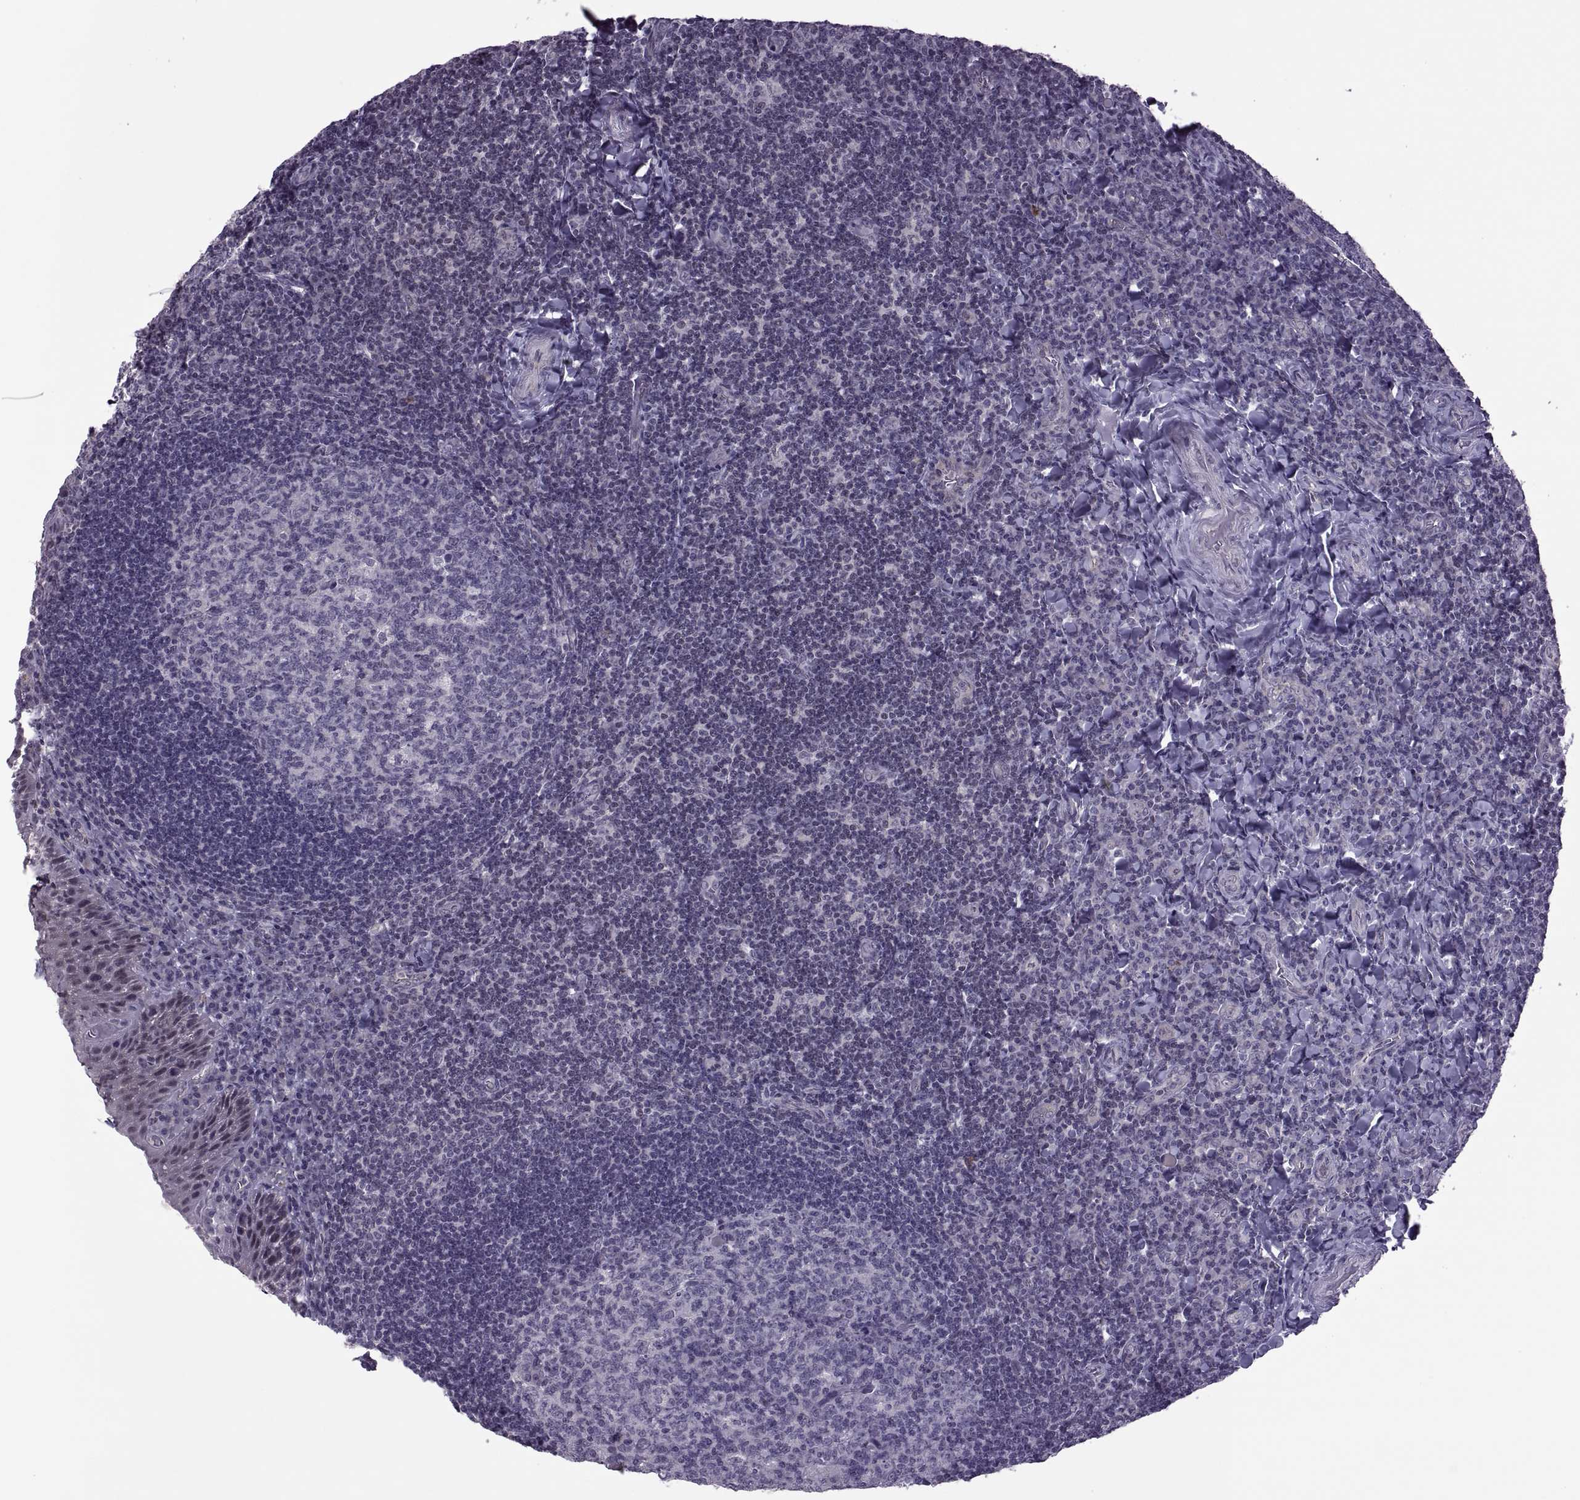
{"staining": {"intensity": "negative", "quantity": "none", "location": "none"}, "tissue": "tonsil", "cell_type": "Germinal center cells", "image_type": "normal", "snomed": [{"axis": "morphology", "description": "Normal tissue, NOS"}, {"axis": "morphology", "description": "Inflammation, NOS"}, {"axis": "topography", "description": "Tonsil"}], "caption": "This is a micrograph of immunohistochemistry (IHC) staining of normal tonsil, which shows no staining in germinal center cells.", "gene": "ODF3", "patient": {"sex": "female", "age": 31}}